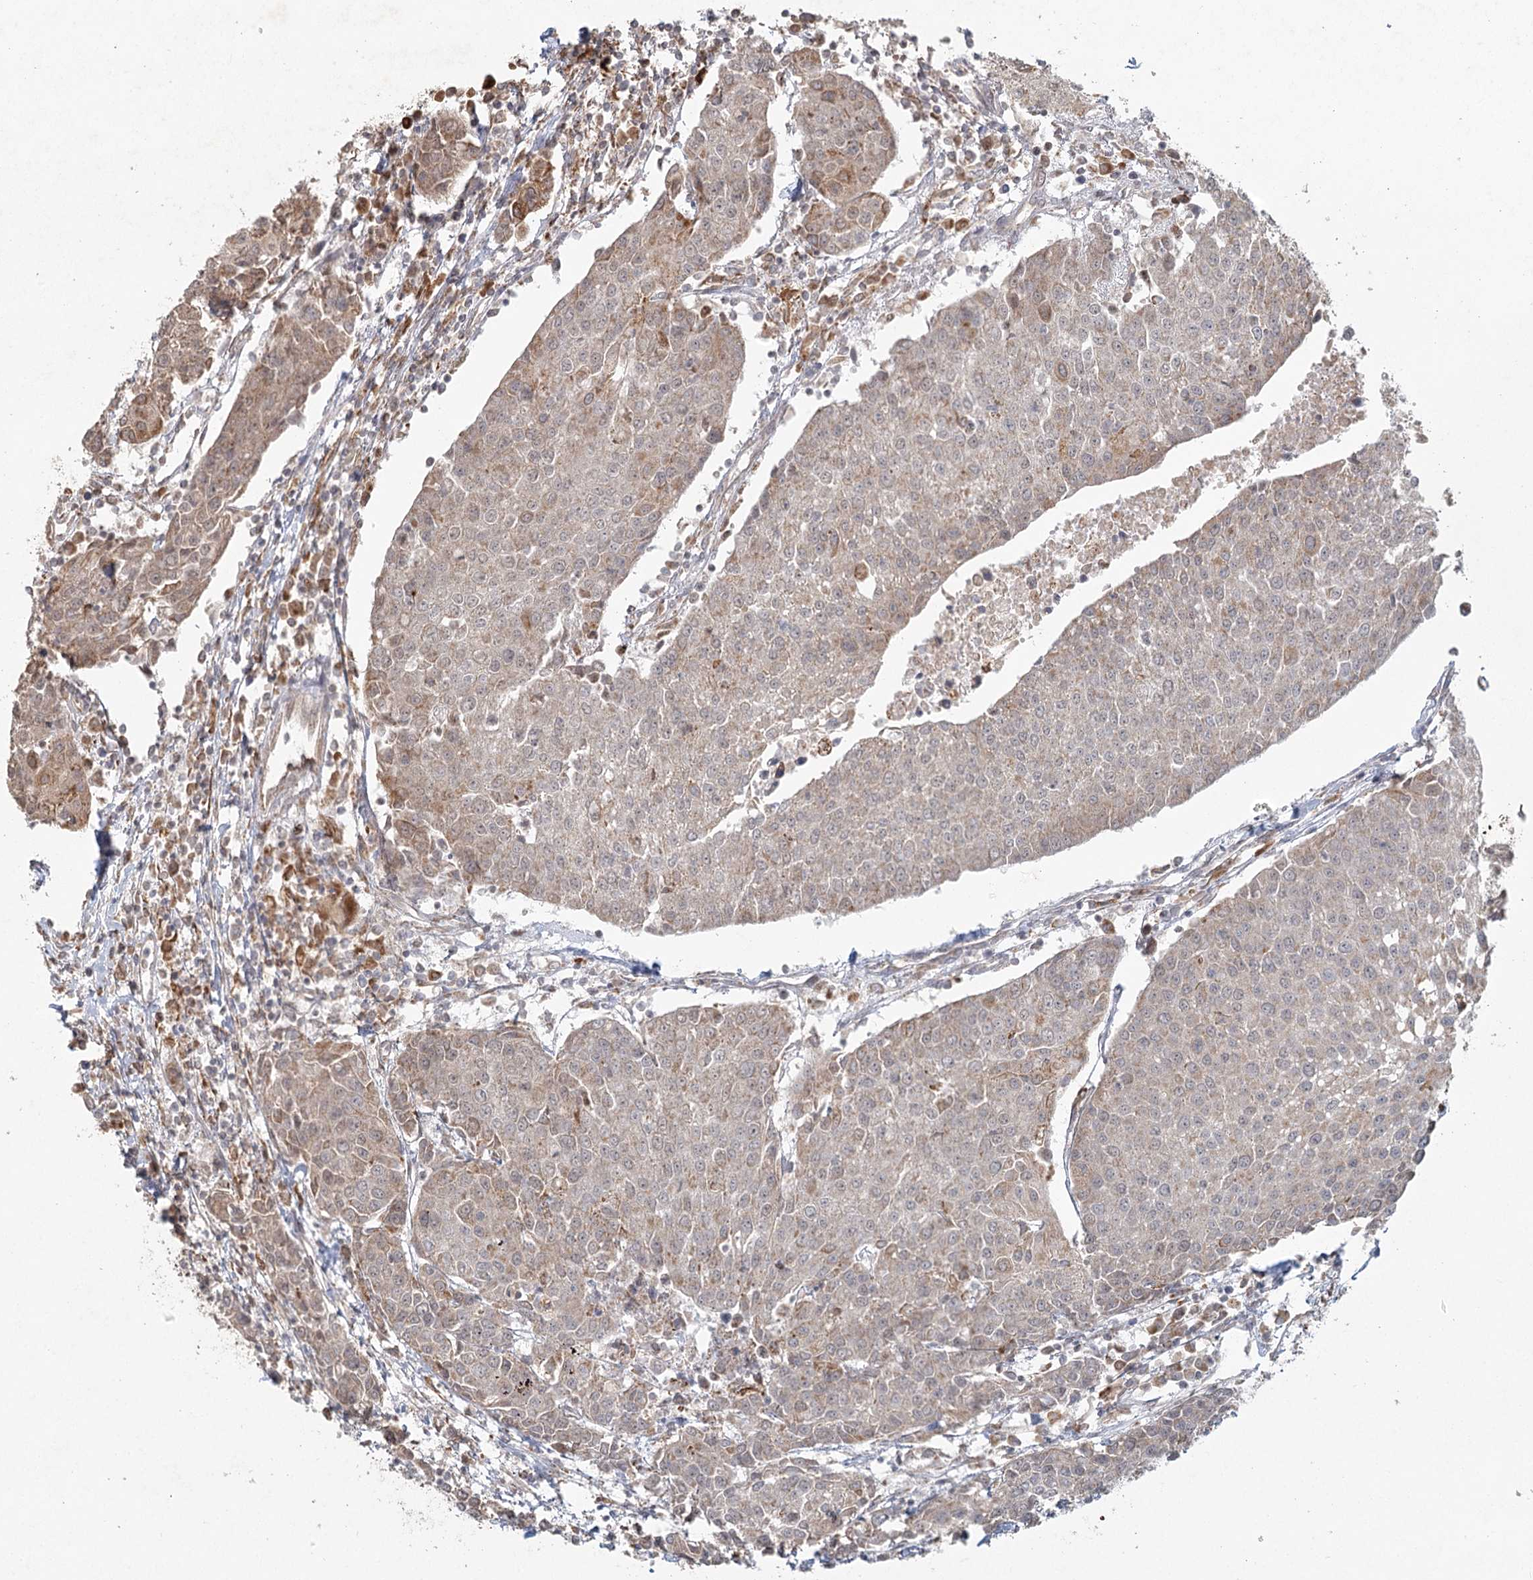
{"staining": {"intensity": "weak", "quantity": ">75%", "location": "cytoplasmic/membranous"}, "tissue": "urothelial cancer", "cell_type": "Tumor cells", "image_type": "cancer", "snomed": [{"axis": "morphology", "description": "Urothelial carcinoma, High grade"}, {"axis": "topography", "description": "Urinary bladder"}], "caption": "Protein analysis of high-grade urothelial carcinoma tissue demonstrates weak cytoplasmic/membranous staining in approximately >75% of tumor cells.", "gene": "LACTB", "patient": {"sex": "female", "age": 85}}